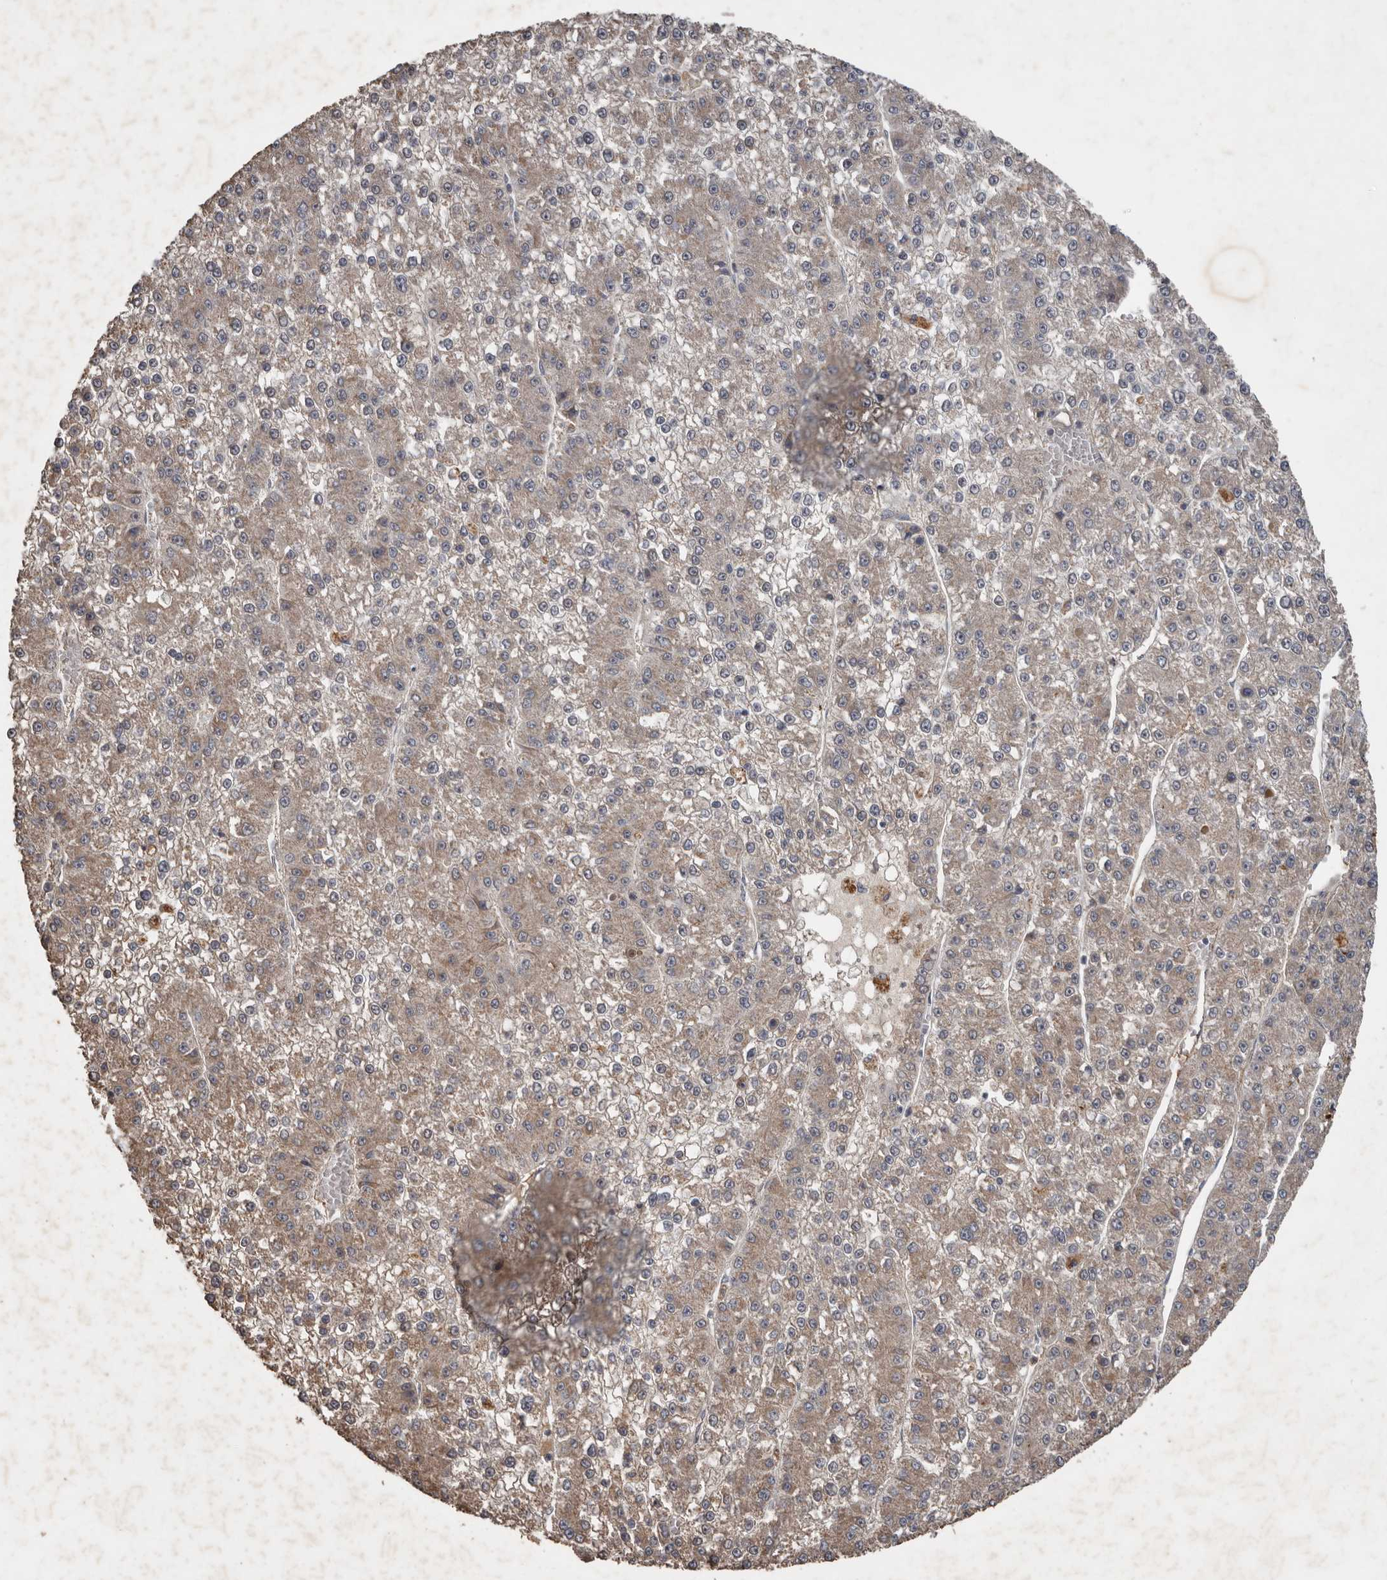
{"staining": {"intensity": "weak", "quantity": "25%-75%", "location": "cytoplasmic/membranous"}, "tissue": "liver cancer", "cell_type": "Tumor cells", "image_type": "cancer", "snomed": [{"axis": "morphology", "description": "Carcinoma, Hepatocellular, NOS"}, {"axis": "topography", "description": "Liver"}], "caption": "A high-resolution image shows IHC staining of liver cancer (hepatocellular carcinoma), which demonstrates weak cytoplasmic/membranous staining in approximately 25%-75% of tumor cells.", "gene": "HYAL4", "patient": {"sex": "female", "age": 73}}